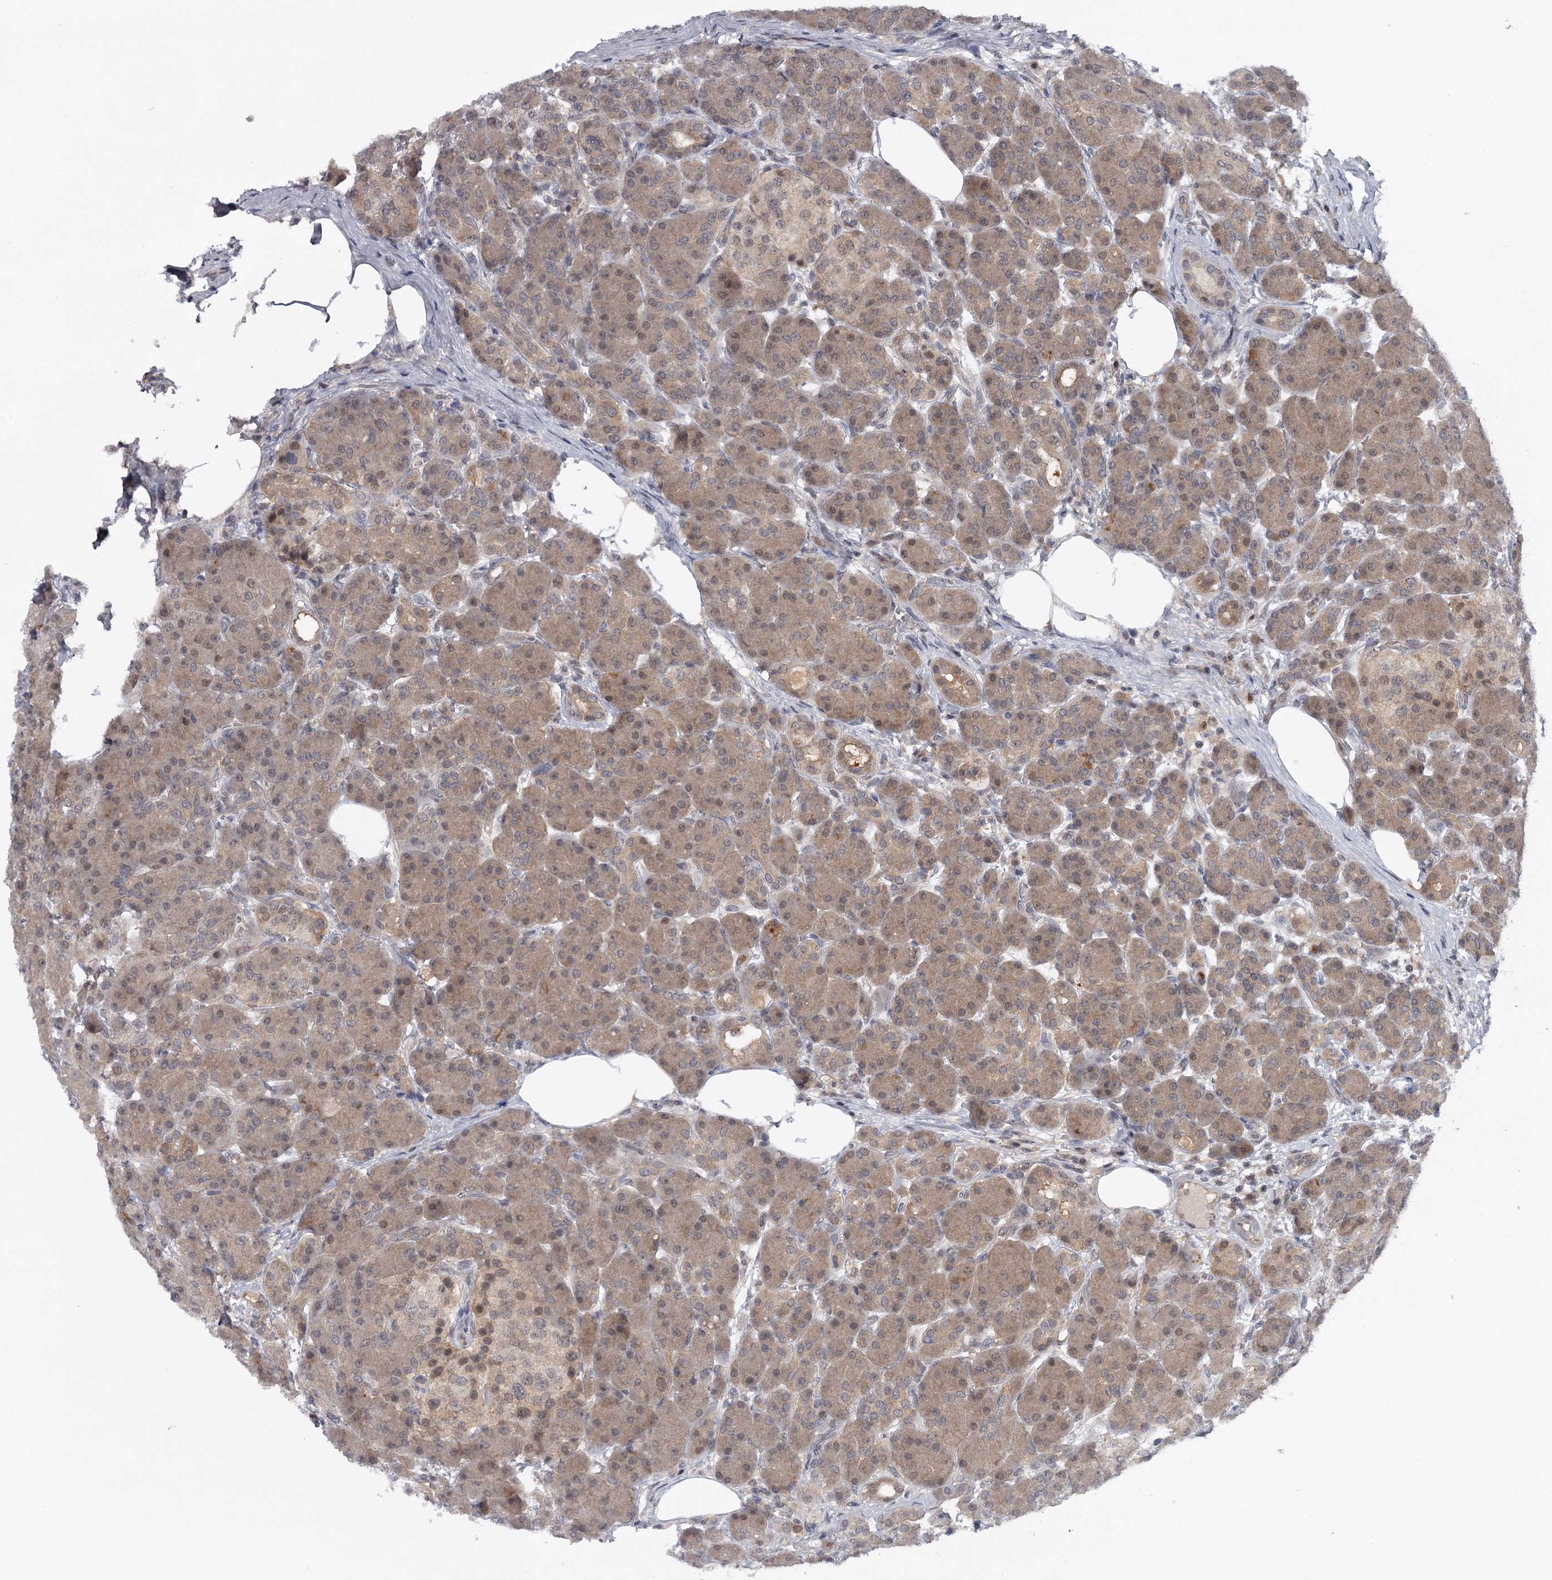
{"staining": {"intensity": "moderate", "quantity": "<25%", "location": "cytoplasmic/membranous,nuclear"}, "tissue": "pancreas", "cell_type": "Exocrine glandular cells", "image_type": "normal", "snomed": [{"axis": "morphology", "description": "Normal tissue, NOS"}, {"axis": "topography", "description": "Pancreas"}], "caption": "Exocrine glandular cells exhibit low levels of moderate cytoplasmic/membranous,nuclear positivity in about <25% of cells in normal human pancreas.", "gene": "GTSF1", "patient": {"sex": "male", "age": 63}}